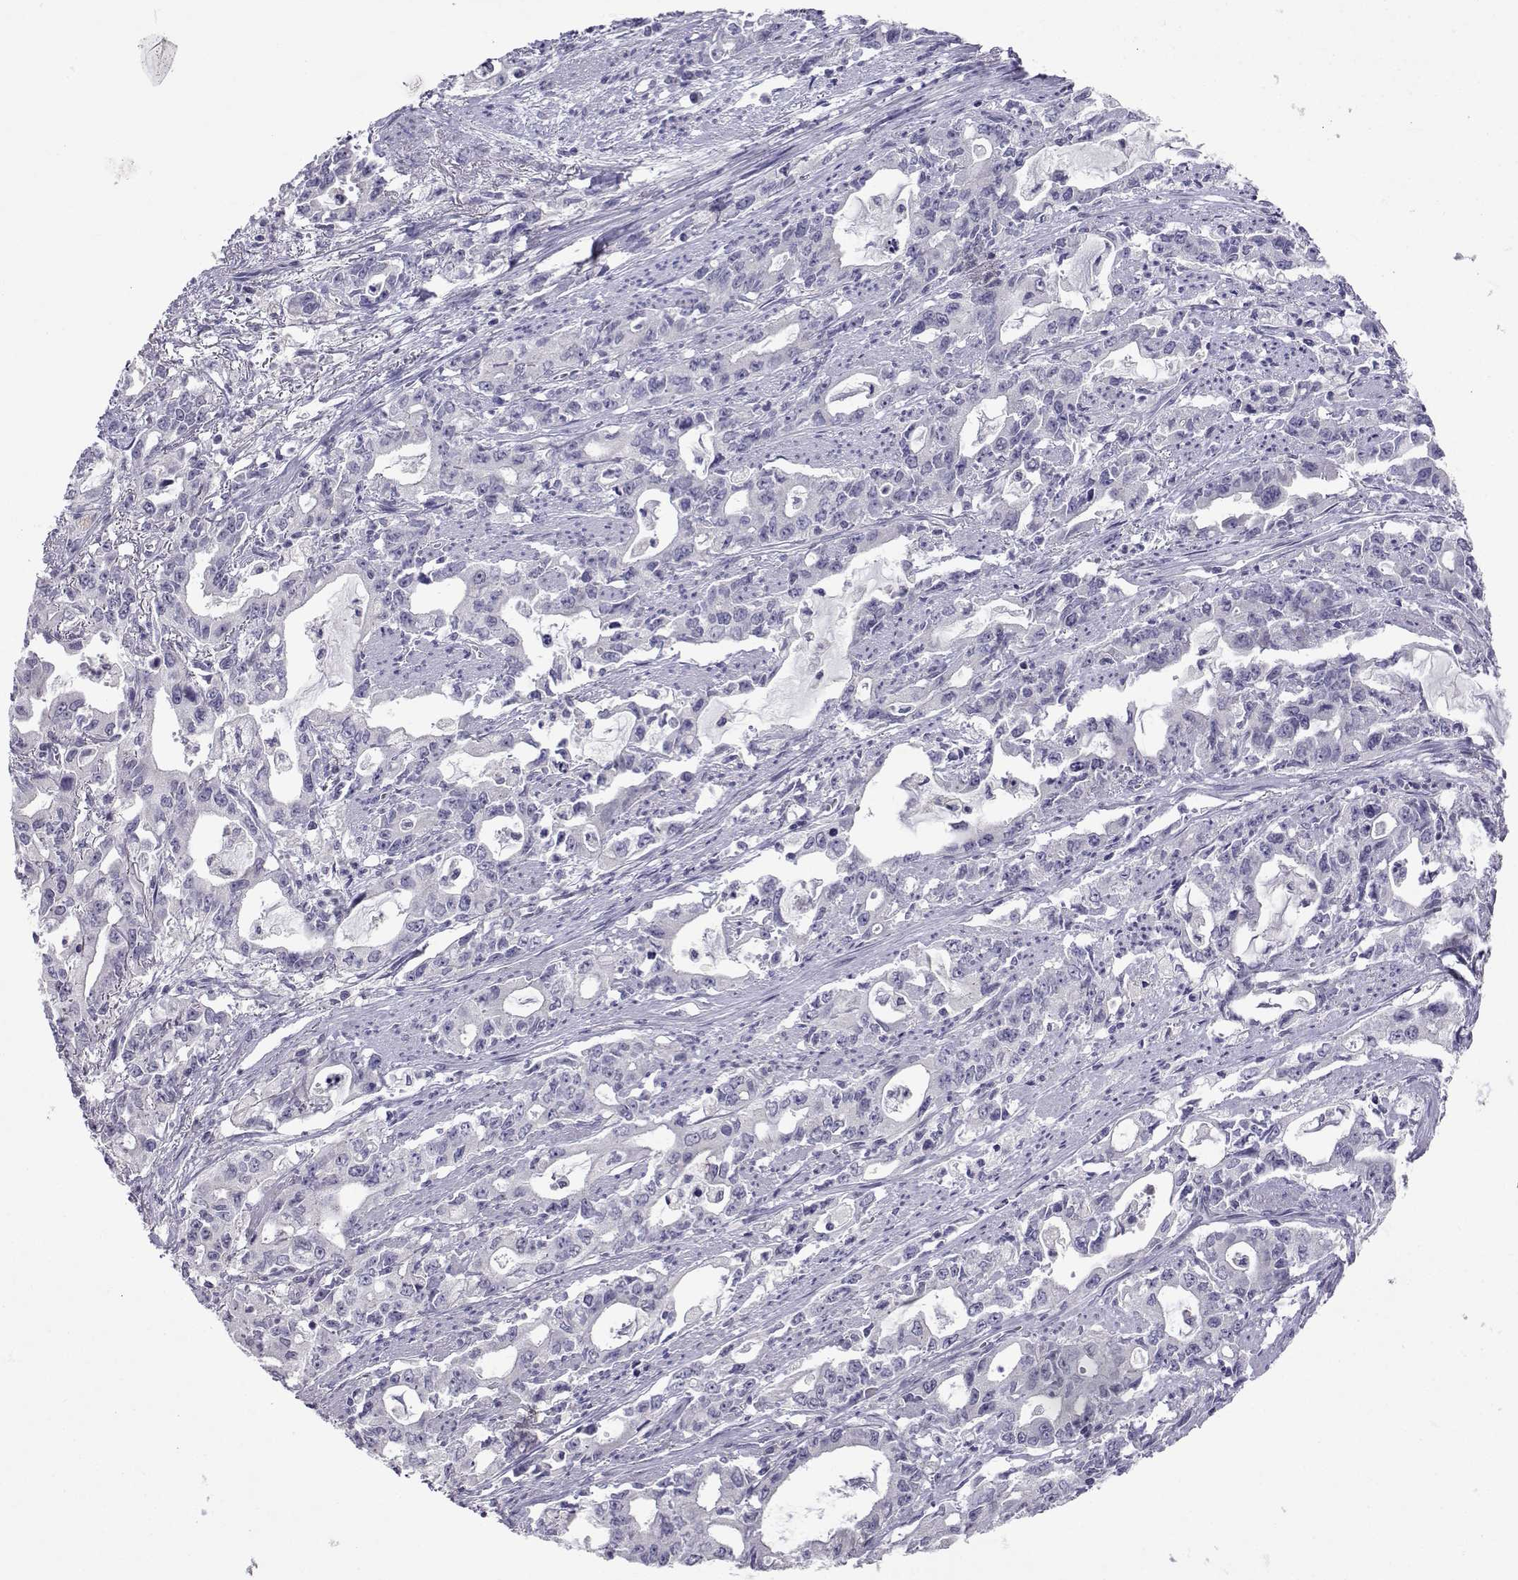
{"staining": {"intensity": "negative", "quantity": "none", "location": "none"}, "tissue": "stomach cancer", "cell_type": "Tumor cells", "image_type": "cancer", "snomed": [{"axis": "morphology", "description": "Adenocarcinoma, NOS"}, {"axis": "topography", "description": "Stomach, upper"}], "caption": "Immunohistochemistry (IHC) histopathology image of adenocarcinoma (stomach) stained for a protein (brown), which shows no positivity in tumor cells.", "gene": "SLC6A3", "patient": {"sex": "male", "age": 85}}